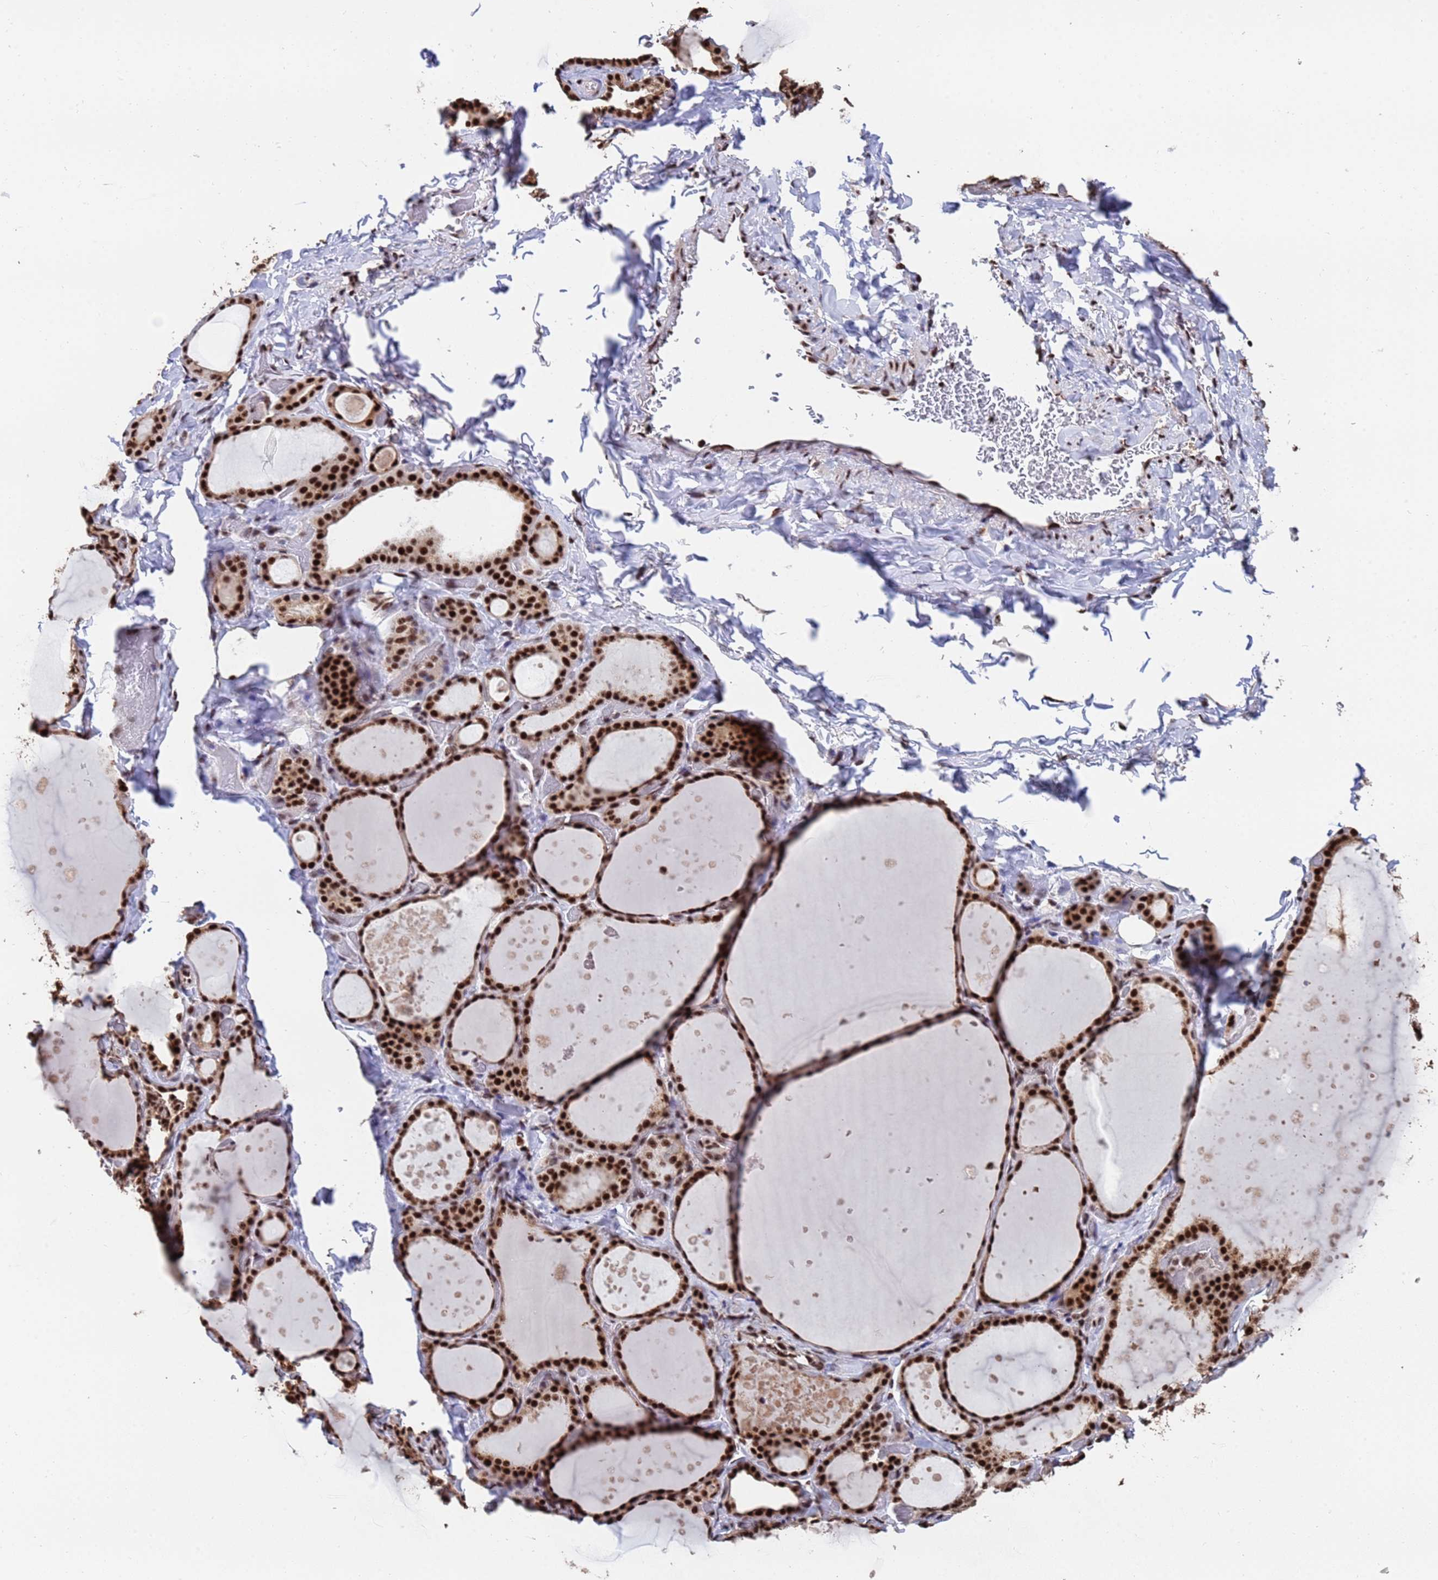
{"staining": {"intensity": "strong", "quantity": ">75%", "location": "nuclear"}, "tissue": "thyroid gland", "cell_type": "Glandular cells", "image_type": "normal", "snomed": [{"axis": "morphology", "description": "Normal tissue, NOS"}, {"axis": "topography", "description": "Thyroid gland"}], "caption": "Glandular cells demonstrate high levels of strong nuclear staining in about >75% of cells in unremarkable thyroid gland. (DAB IHC, brown staining for protein, blue staining for nuclei).", "gene": "SF3B2", "patient": {"sex": "female", "age": 44}}